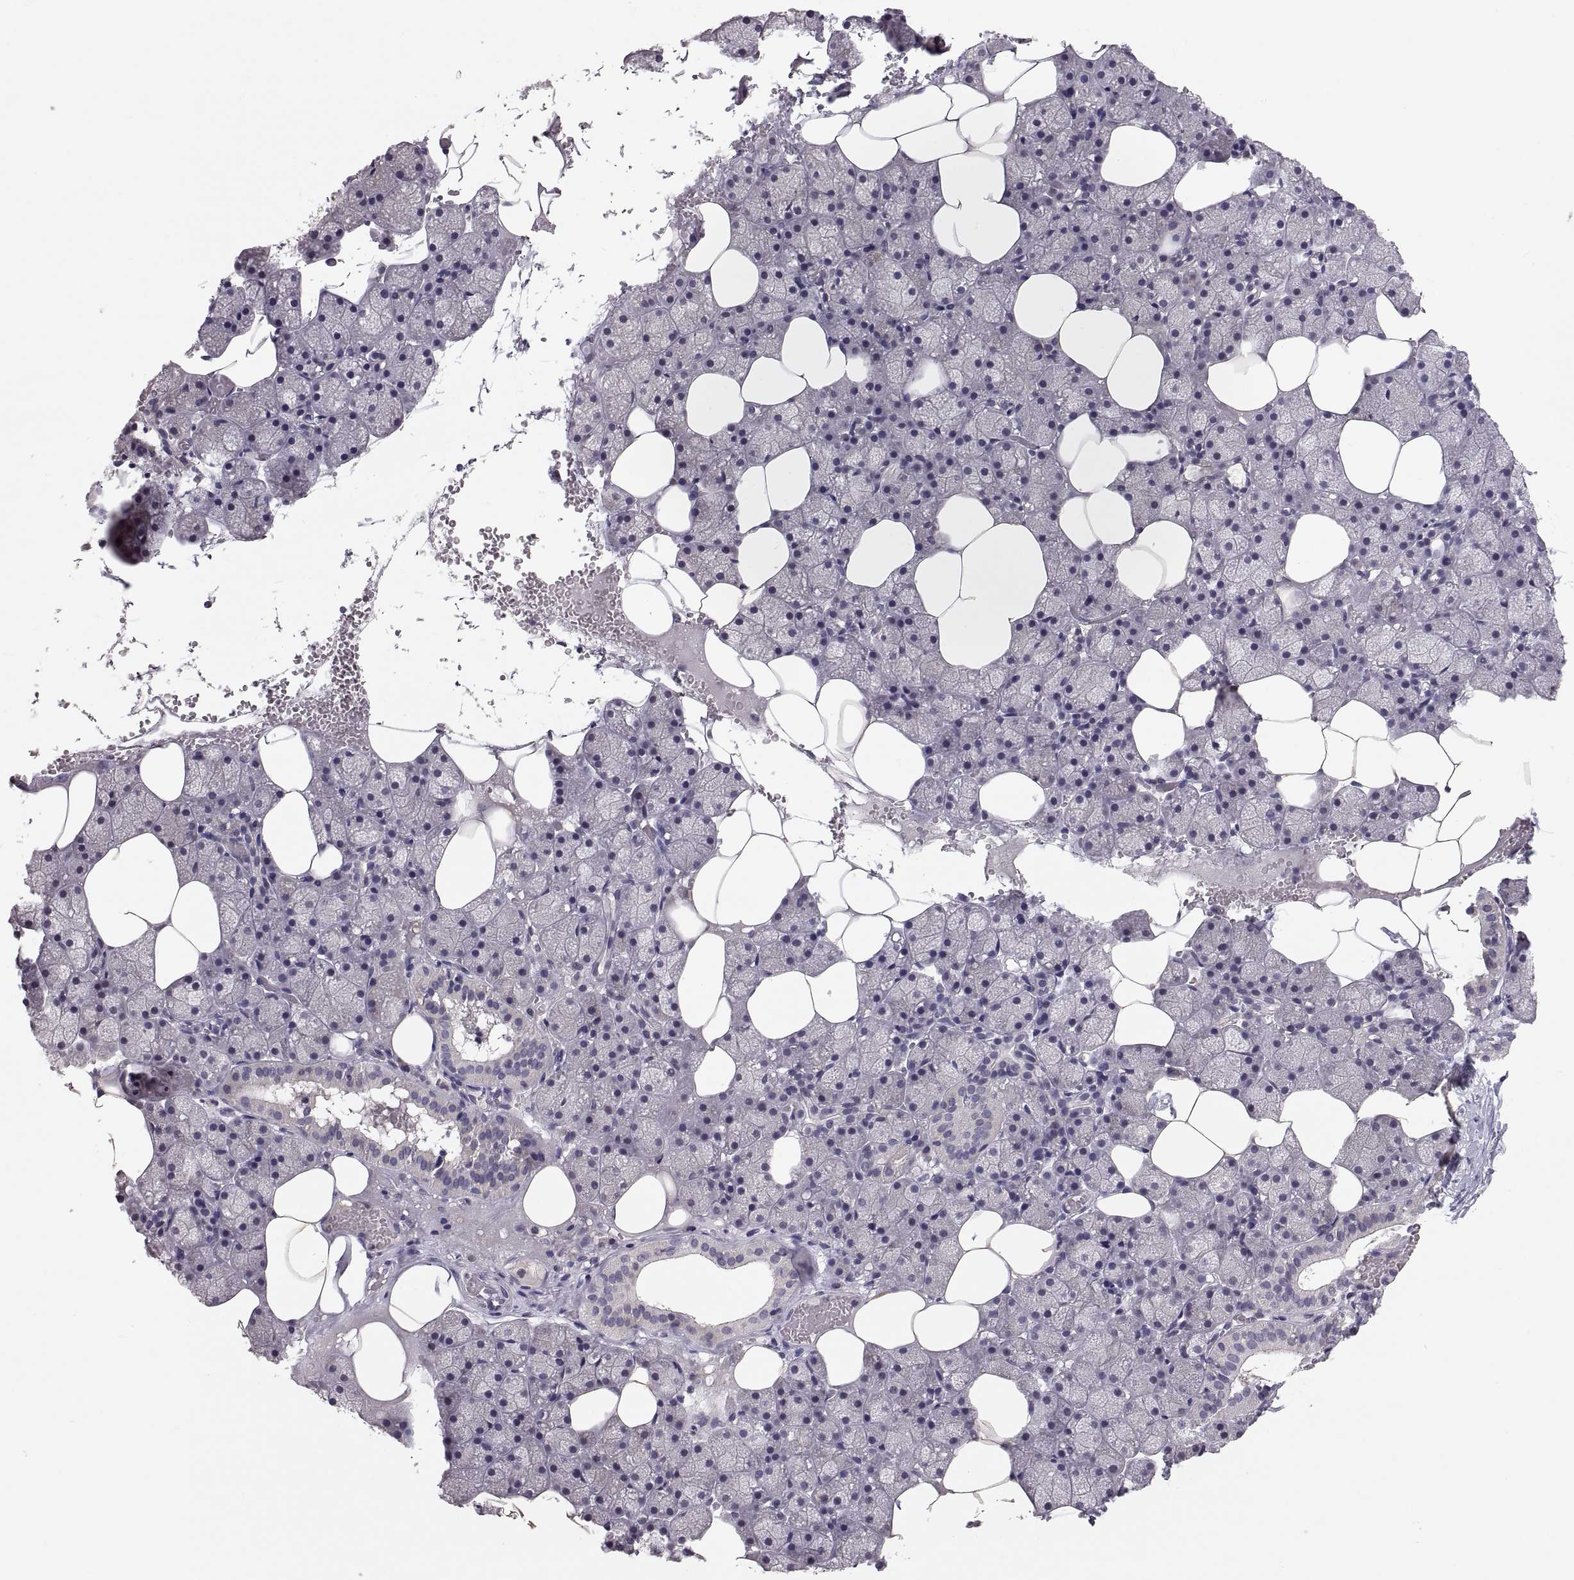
{"staining": {"intensity": "negative", "quantity": "none", "location": "none"}, "tissue": "salivary gland", "cell_type": "Glandular cells", "image_type": "normal", "snomed": [{"axis": "morphology", "description": "Normal tissue, NOS"}, {"axis": "topography", "description": "Salivary gland"}], "caption": "High power microscopy photomicrograph of an IHC image of benign salivary gland, revealing no significant positivity in glandular cells. The staining is performed using DAB brown chromogen with nuclei counter-stained in using hematoxylin.", "gene": "PAX2", "patient": {"sex": "male", "age": 38}}